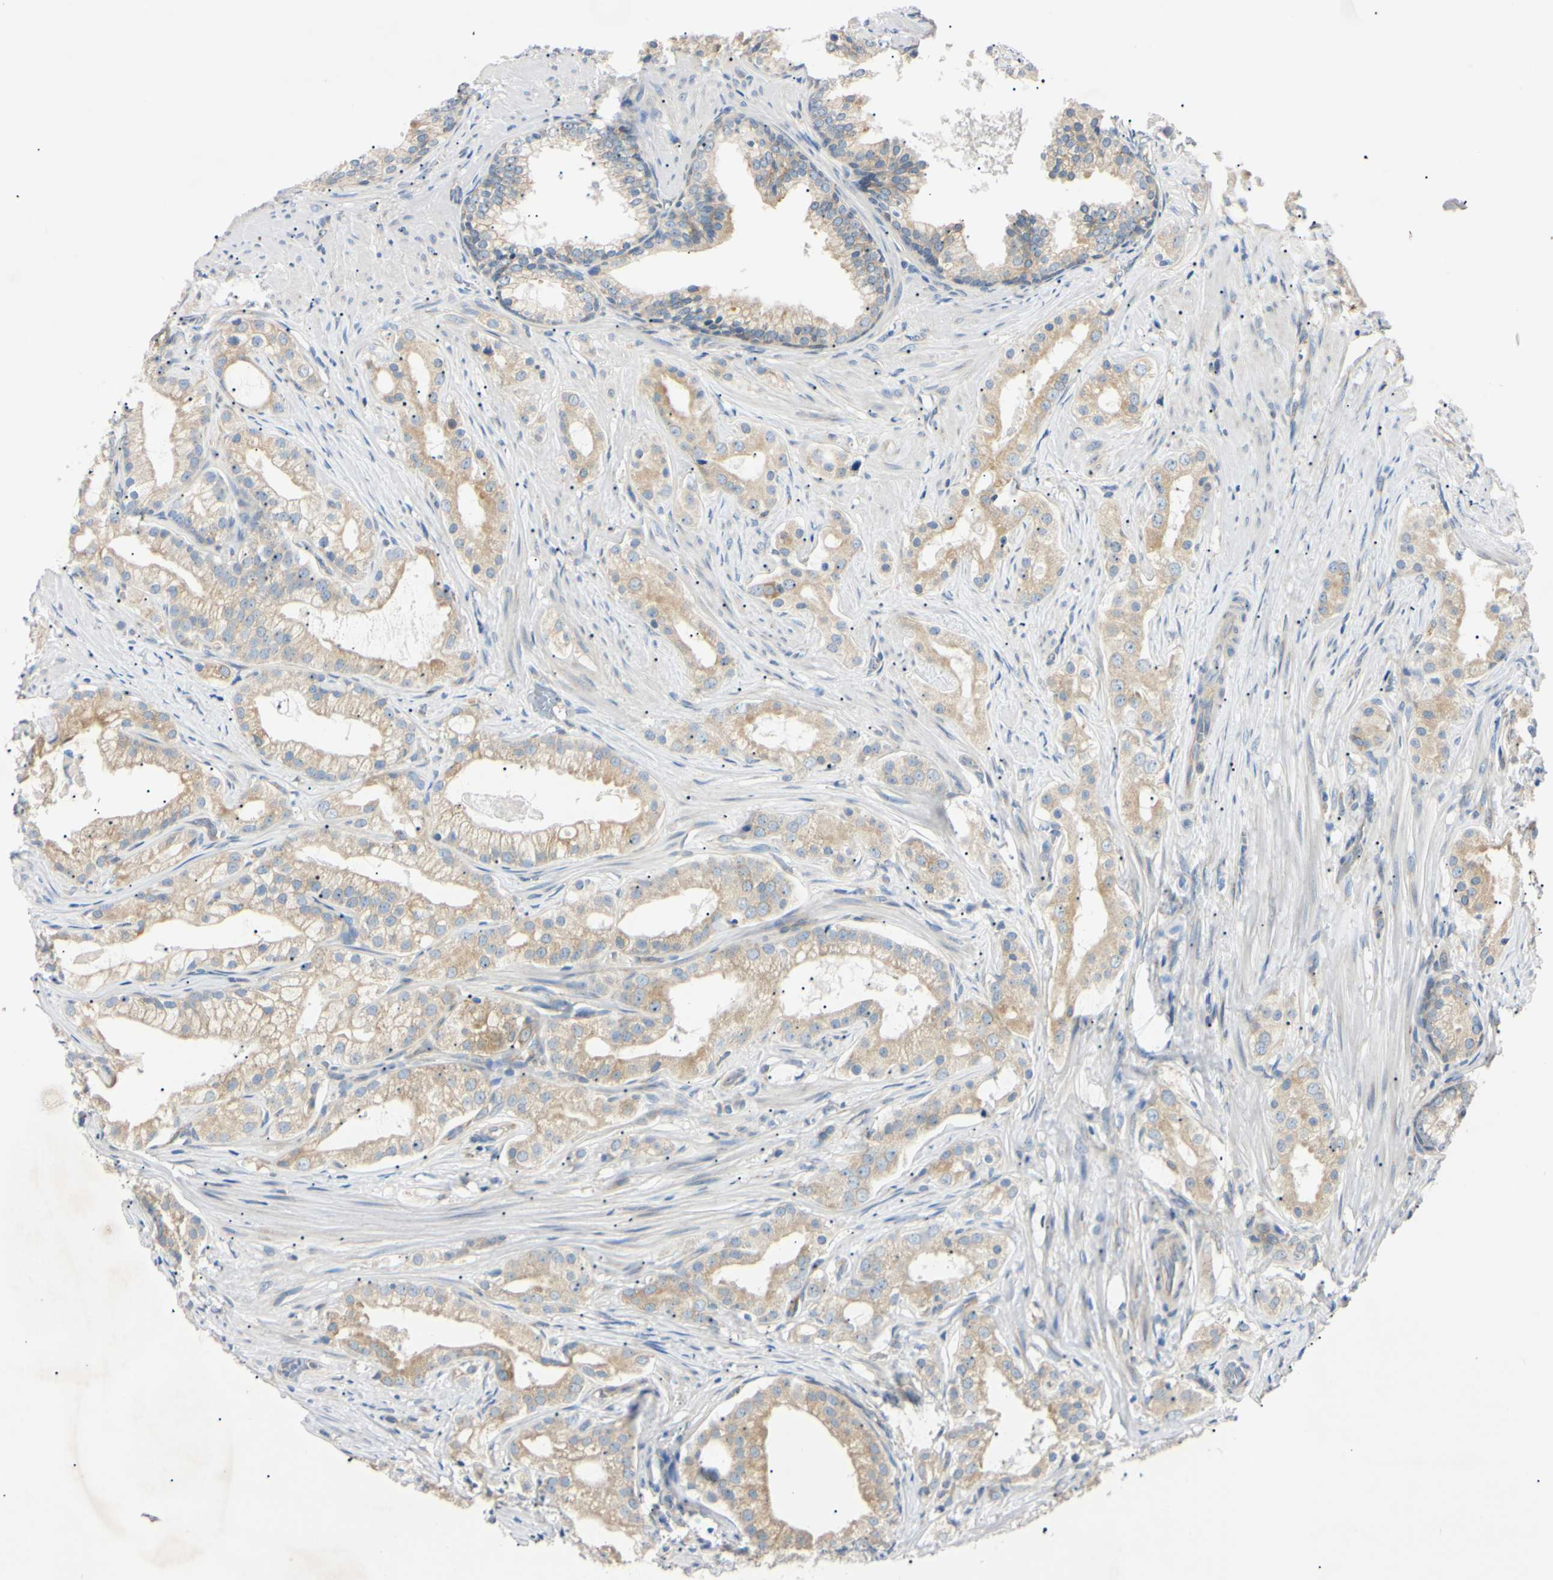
{"staining": {"intensity": "moderate", "quantity": ">75%", "location": "cytoplasmic/membranous"}, "tissue": "prostate cancer", "cell_type": "Tumor cells", "image_type": "cancer", "snomed": [{"axis": "morphology", "description": "Adenocarcinoma, Low grade"}, {"axis": "topography", "description": "Prostate"}], "caption": "Moderate cytoplasmic/membranous protein staining is identified in about >75% of tumor cells in adenocarcinoma (low-grade) (prostate).", "gene": "DNAJB12", "patient": {"sex": "male", "age": 59}}